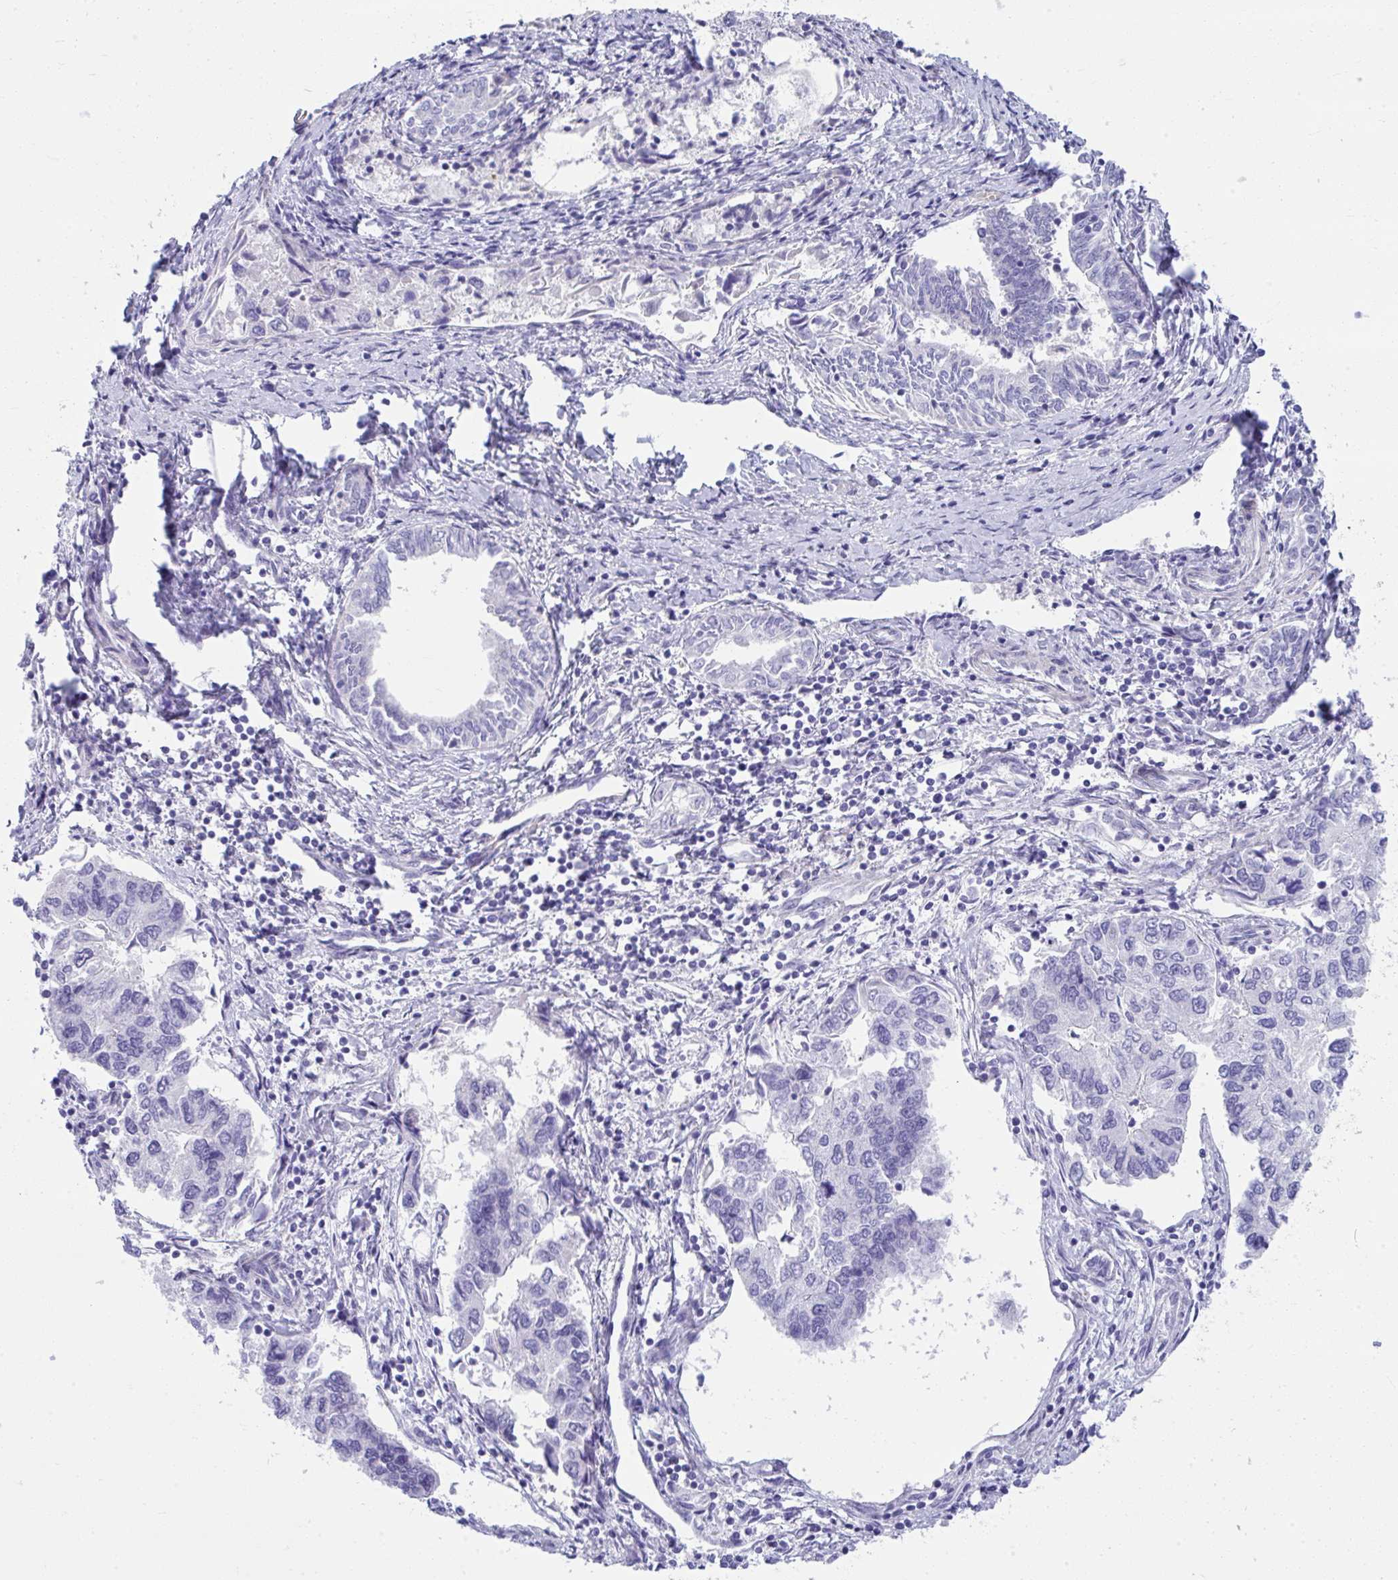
{"staining": {"intensity": "negative", "quantity": "none", "location": "none"}, "tissue": "endometrial cancer", "cell_type": "Tumor cells", "image_type": "cancer", "snomed": [{"axis": "morphology", "description": "Carcinoma, NOS"}, {"axis": "topography", "description": "Uterus"}], "caption": "Immunohistochemistry (IHC) of human carcinoma (endometrial) shows no staining in tumor cells.", "gene": "ISL1", "patient": {"sex": "female", "age": 76}}